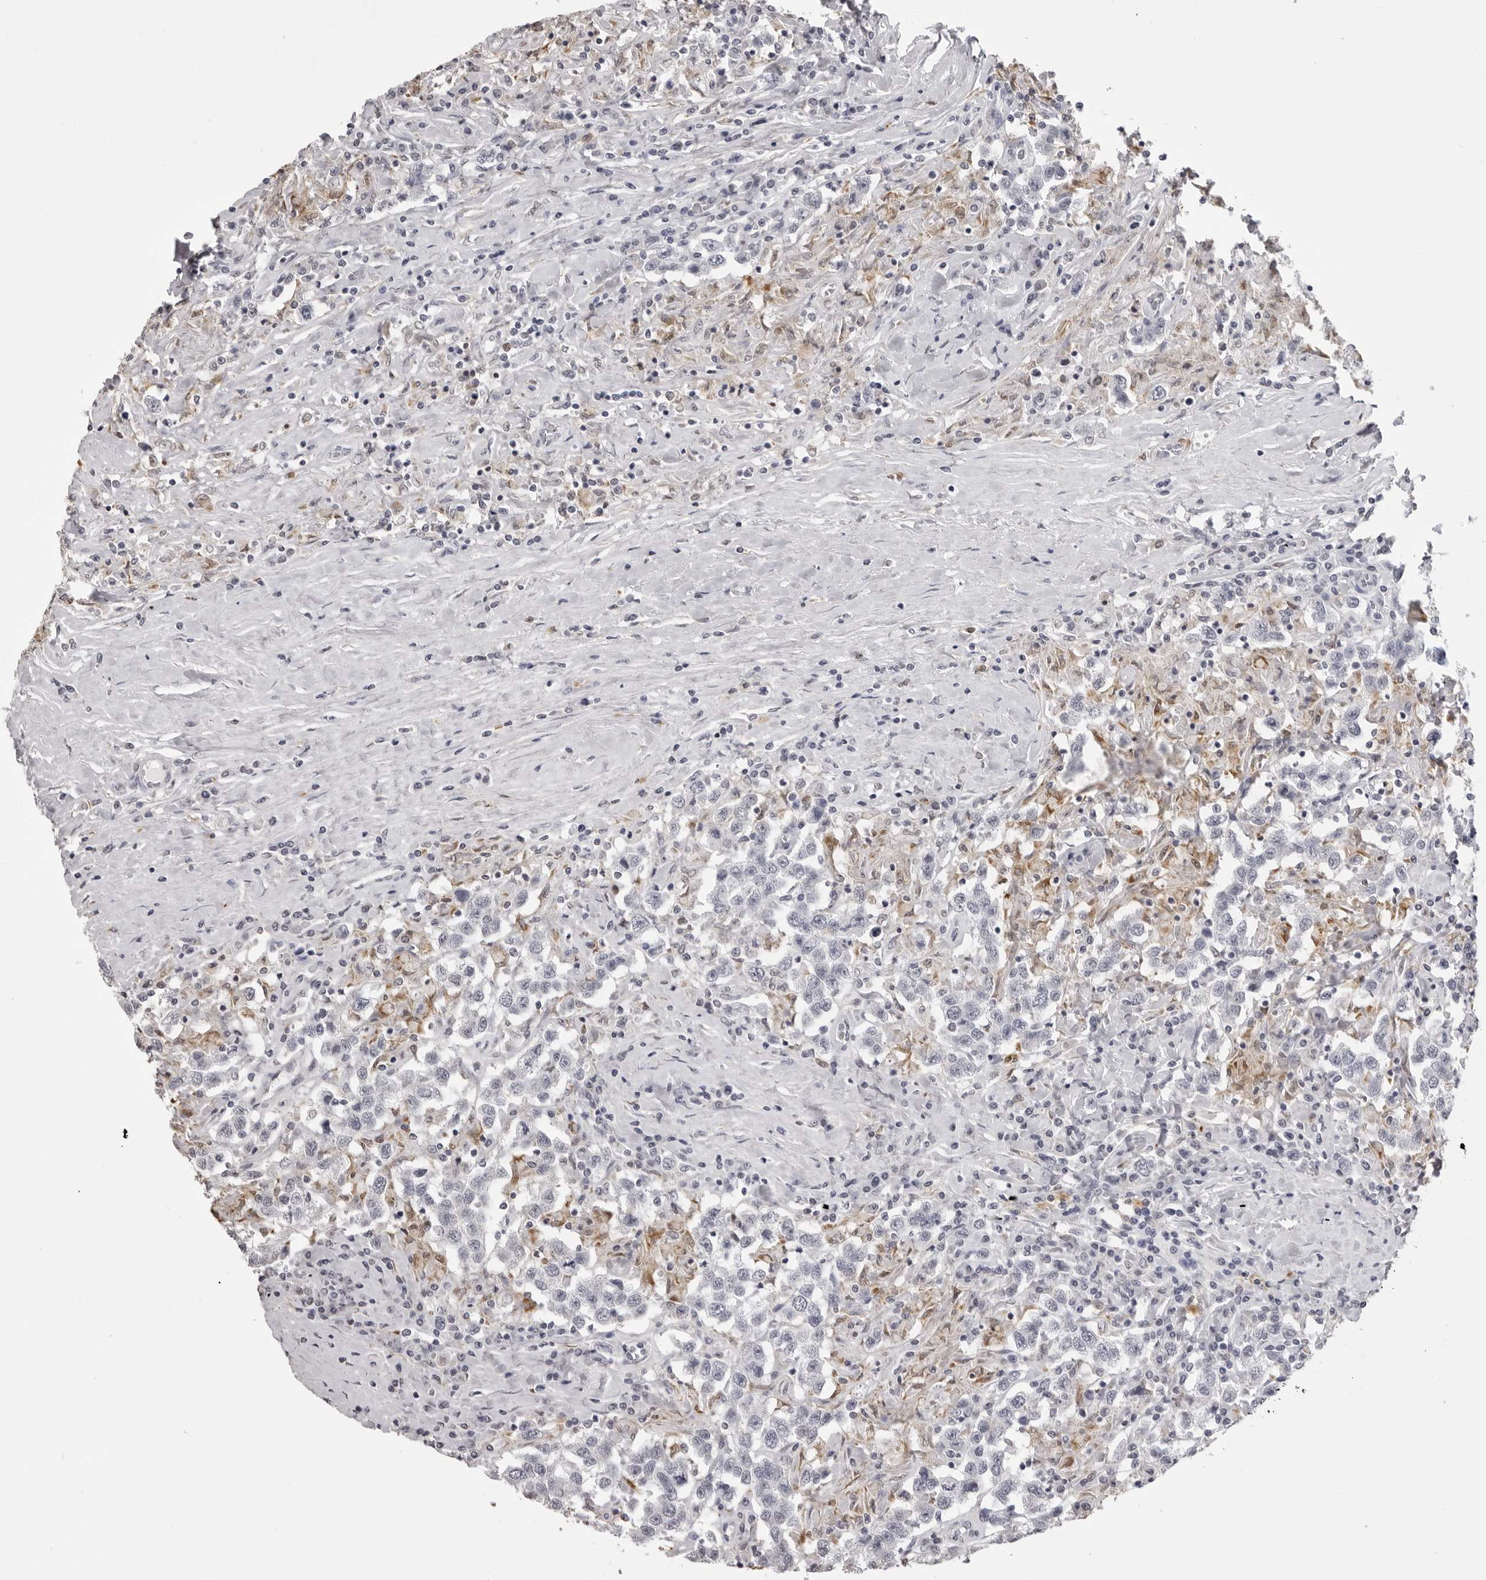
{"staining": {"intensity": "negative", "quantity": "none", "location": "none"}, "tissue": "testis cancer", "cell_type": "Tumor cells", "image_type": "cancer", "snomed": [{"axis": "morphology", "description": "Seminoma, NOS"}, {"axis": "topography", "description": "Testis"}], "caption": "A high-resolution histopathology image shows IHC staining of testis seminoma, which demonstrates no significant expression in tumor cells.", "gene": "IL31", "patient": {"sex": "male", "age": 41}}